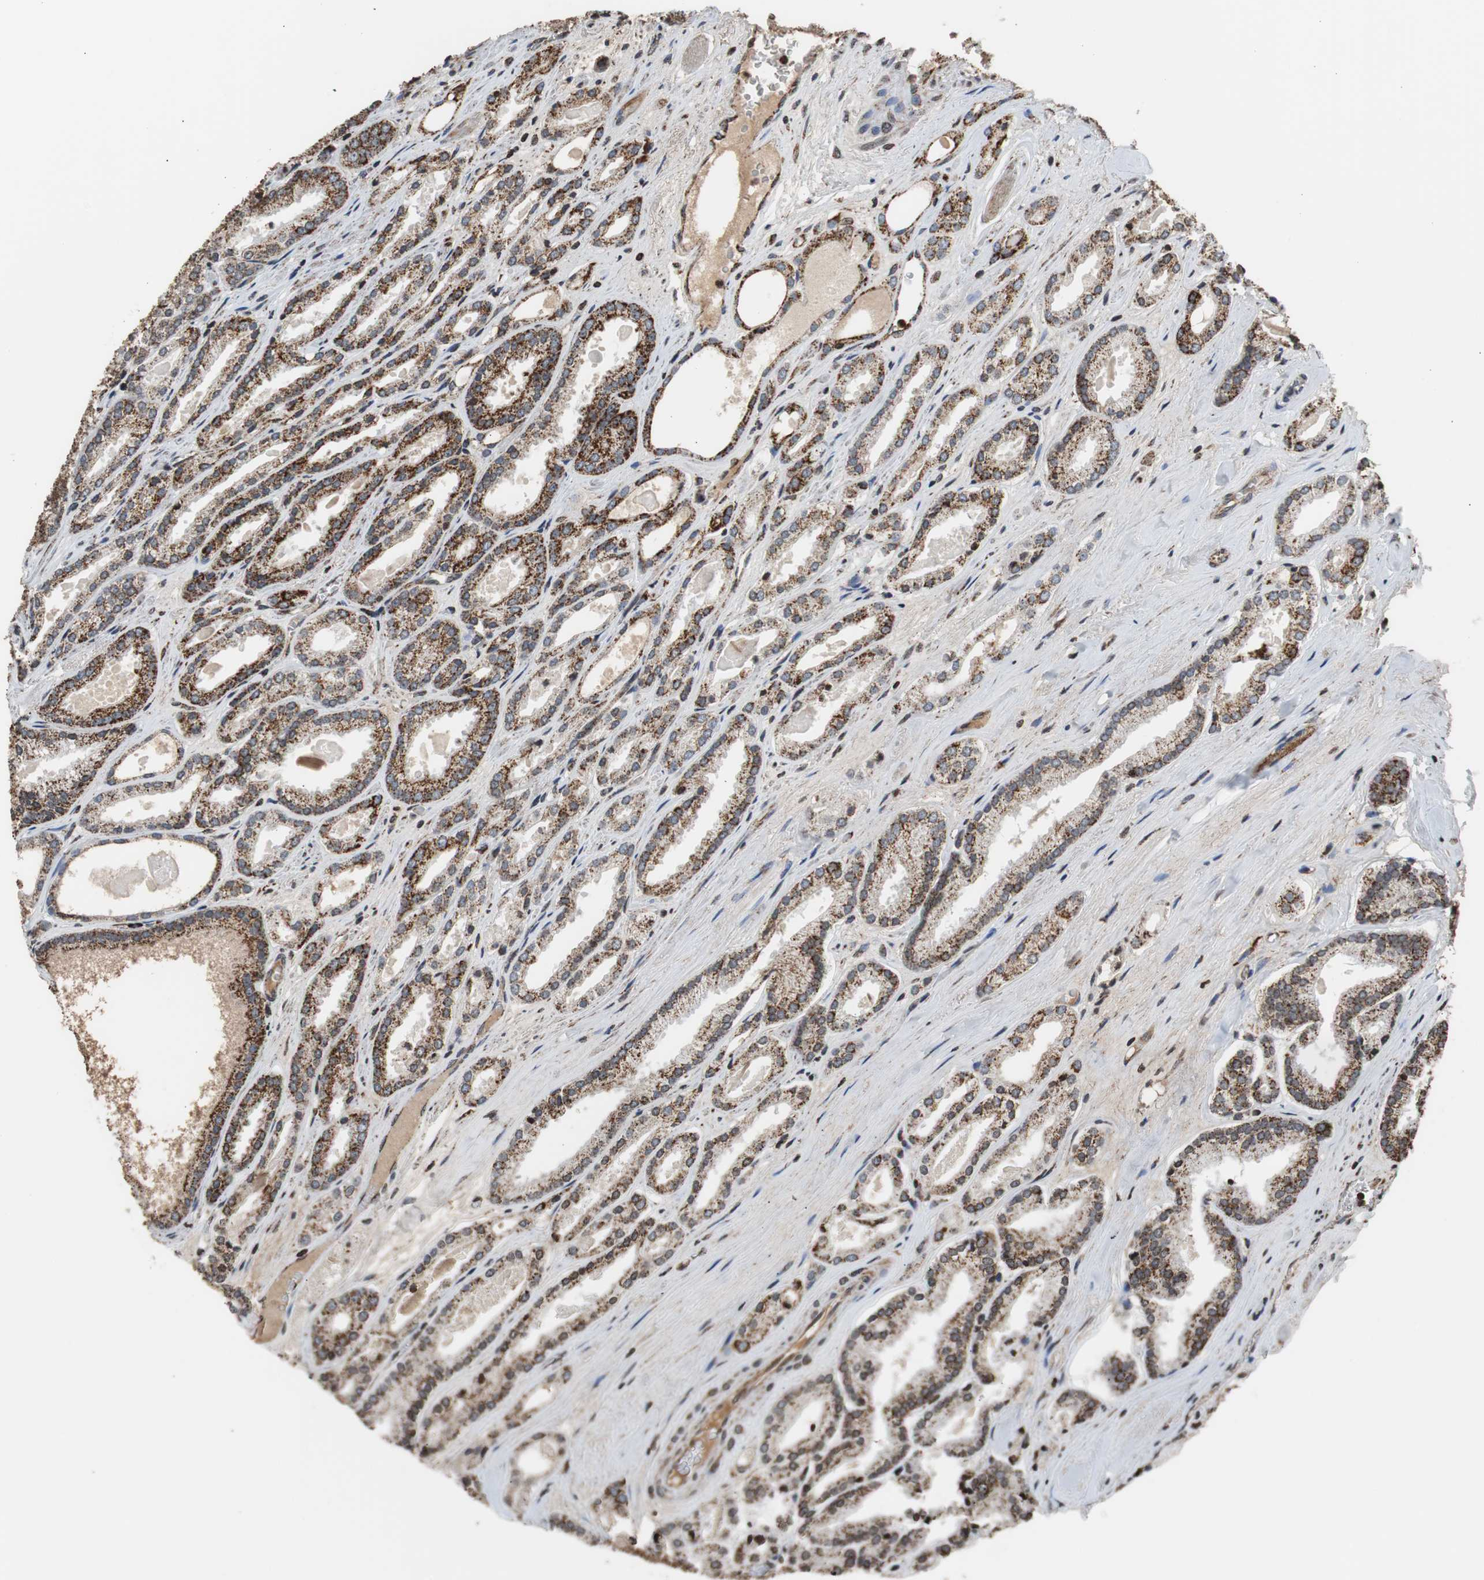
{"staining": {"intensity": "strong", "quantity": ">75%", "location": "cytoplasmic/membranous"}, "tissue": "prostate cancer", "cell_type": "Tumor cells", "image_type": "cancer", "snomed": [{"axis": "morphology", "description": "Adenocarcinoma, Low grade"}, {"axis": "topography", "description": "Prostate"}], "caption": "This is an image of immunohistochemistry staining of prostate cancer (adenocarcinoma (low-grade)), which shows strong staining in the cytoplasmic/membranous of tumor cells.", "gene": "HSPA9", "patient": {"sex": "male", "age": 59}}